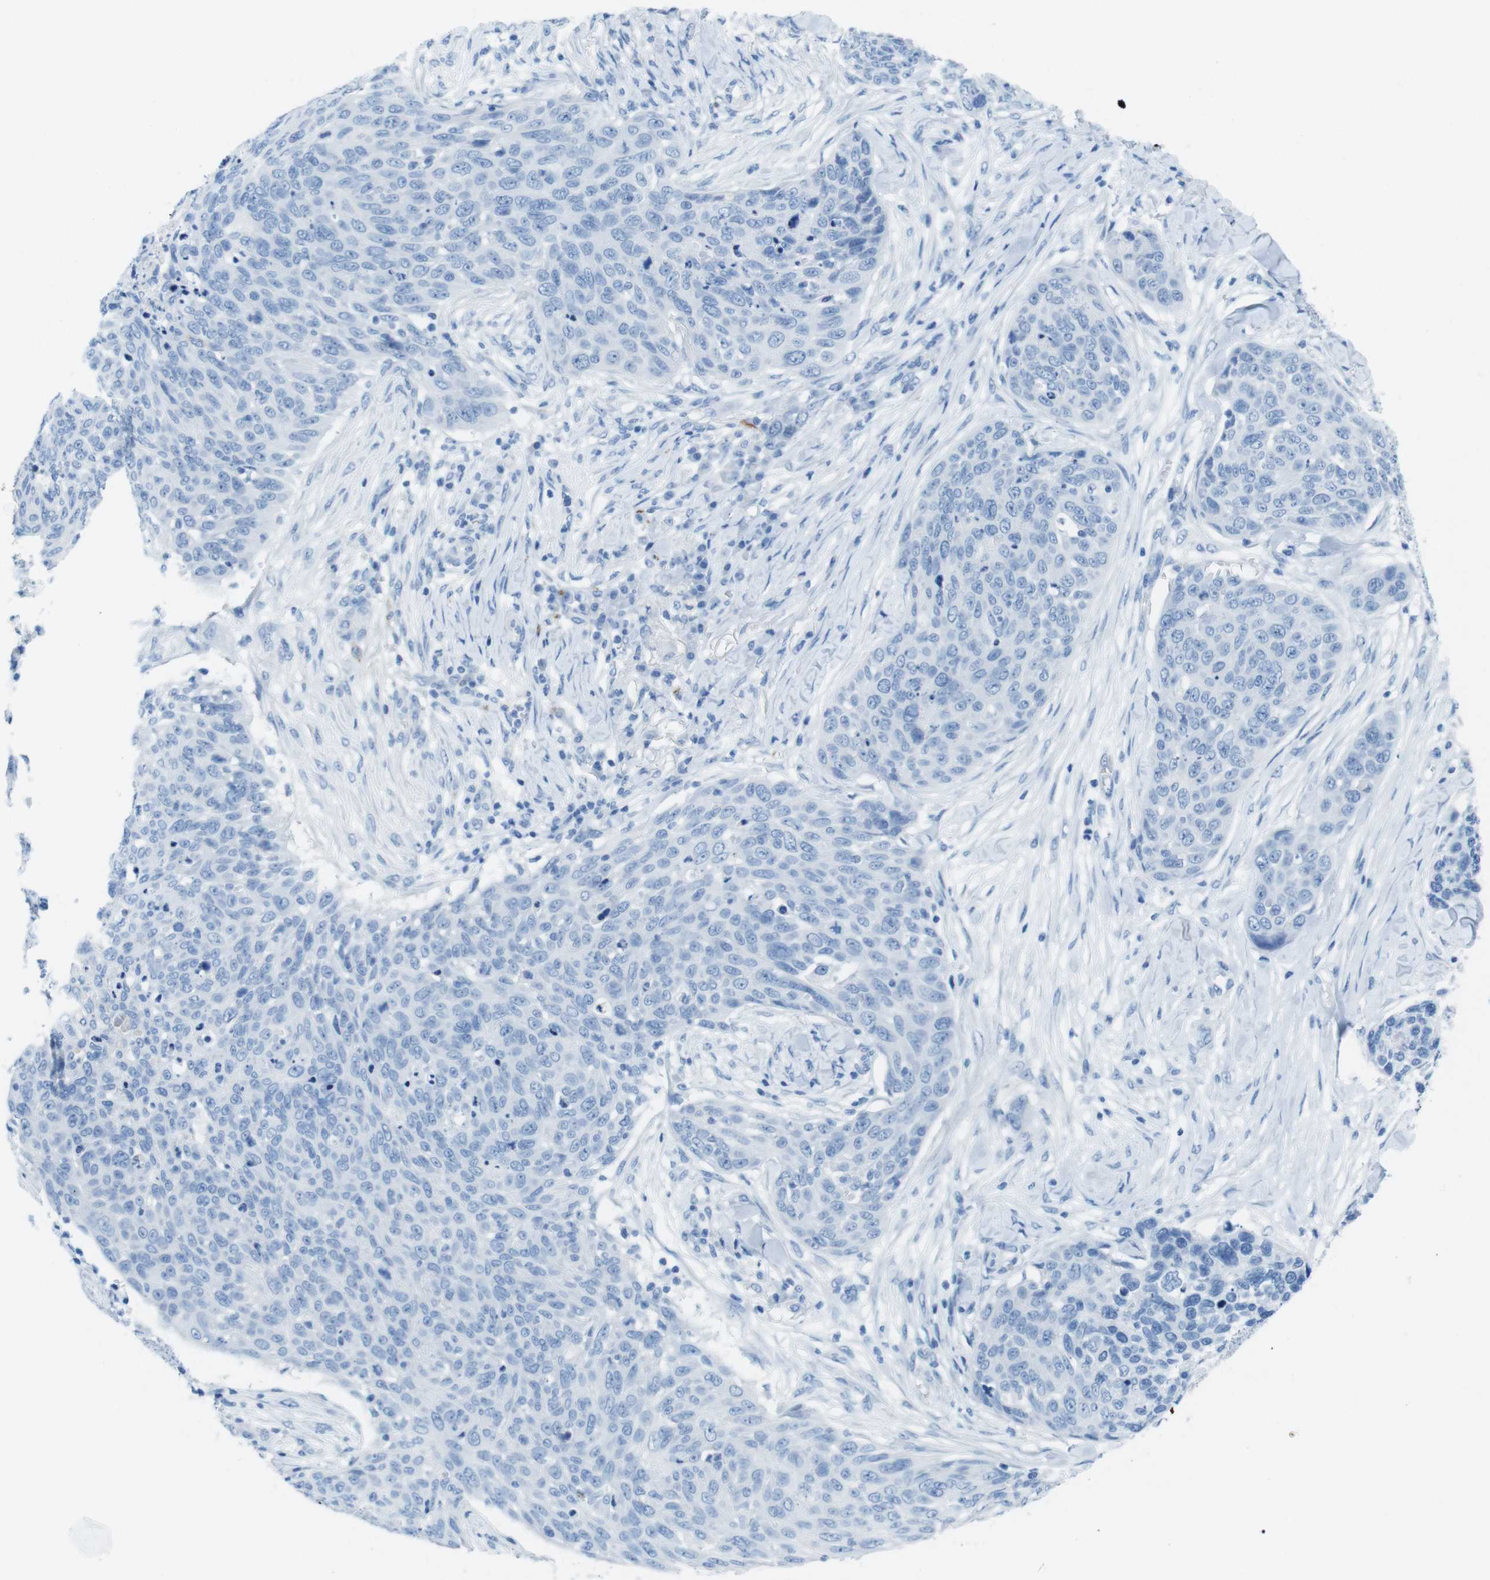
{"staining": {"intensity": "negative", "quantity": "none", "location": "none"}, "tissue": "skin cancer", "cell_type": "Tumor cells", "image_type": "cancer", "snomed": [{"axis": "morphology", "description": "Squamous cell carcinoma in situ, NOS"}, {"axis": "morphology", "description": "Squamous cell carcinoma, NOS"}, {"axis": "topography", "description": "Skin"}], "caption": "Skin squamous cell carcinoma in situ stained for a protein using immunohistochemistry (IHC) demonstrates no expression tumor cells.", "gene": "GAP43", "patient": {"sex": "male", "age": 93}}